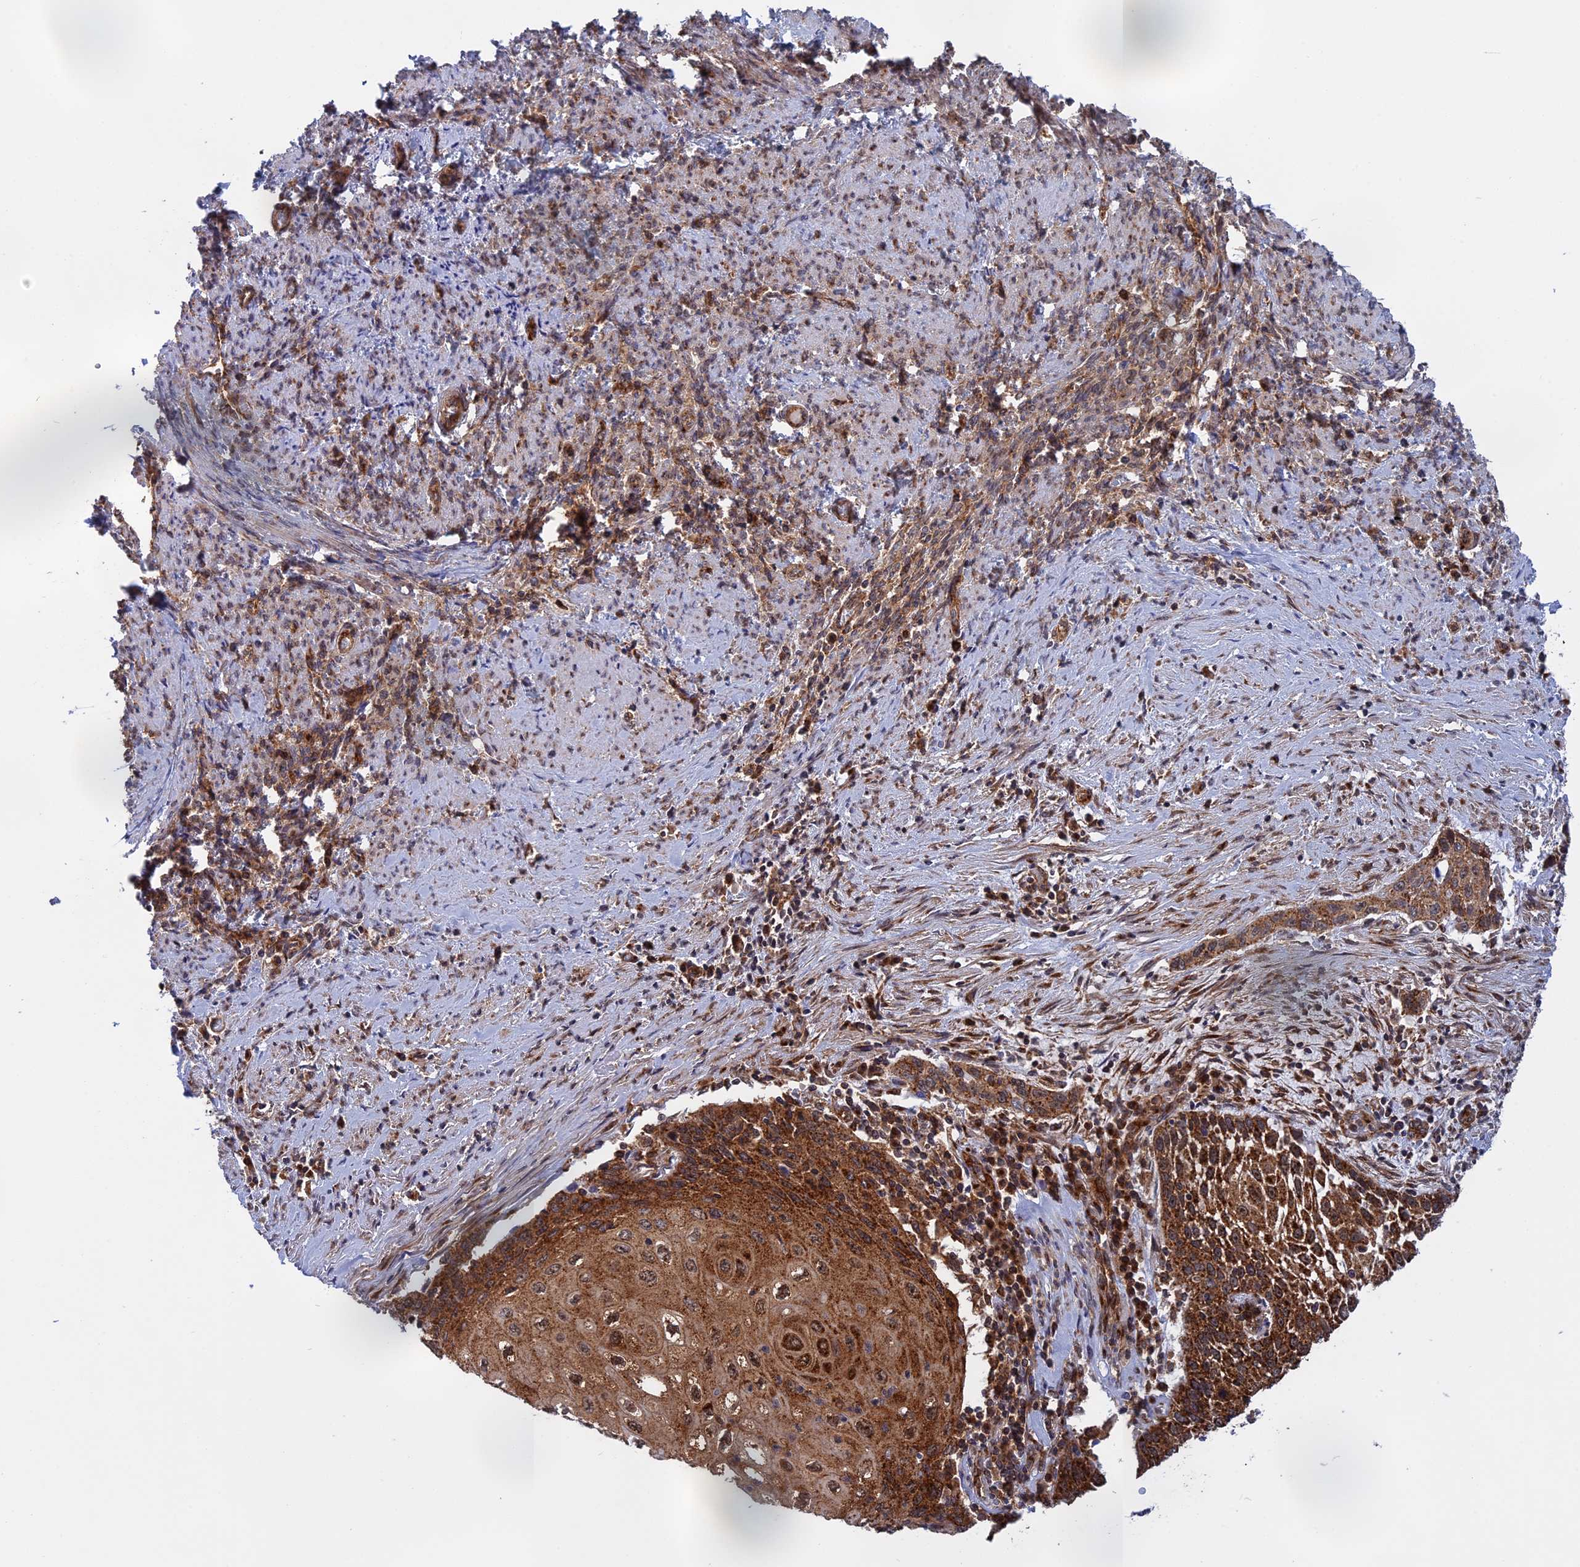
{"staining": {"intensity": "strong", "quantity": ">75%", "location": "cytoplasmic/membranous"}, "tissue": "cervical cancer", "cell_type": "Tumor cells", "image_type": "cancer", "snomed": [{"axis": "morphology", "description": "Squamous cell carcinoma, NOS"}, {"axis": "topography", "description": "Cervix"}], "caption": "Cervical cancer tissue exhibits strong cytoplasmic/membranous positivity in about >75% of tumor cells, visualized by immunohistochemistry.", "gene": "CLINT1", "patient": {"sex": "female", "age": 67}}